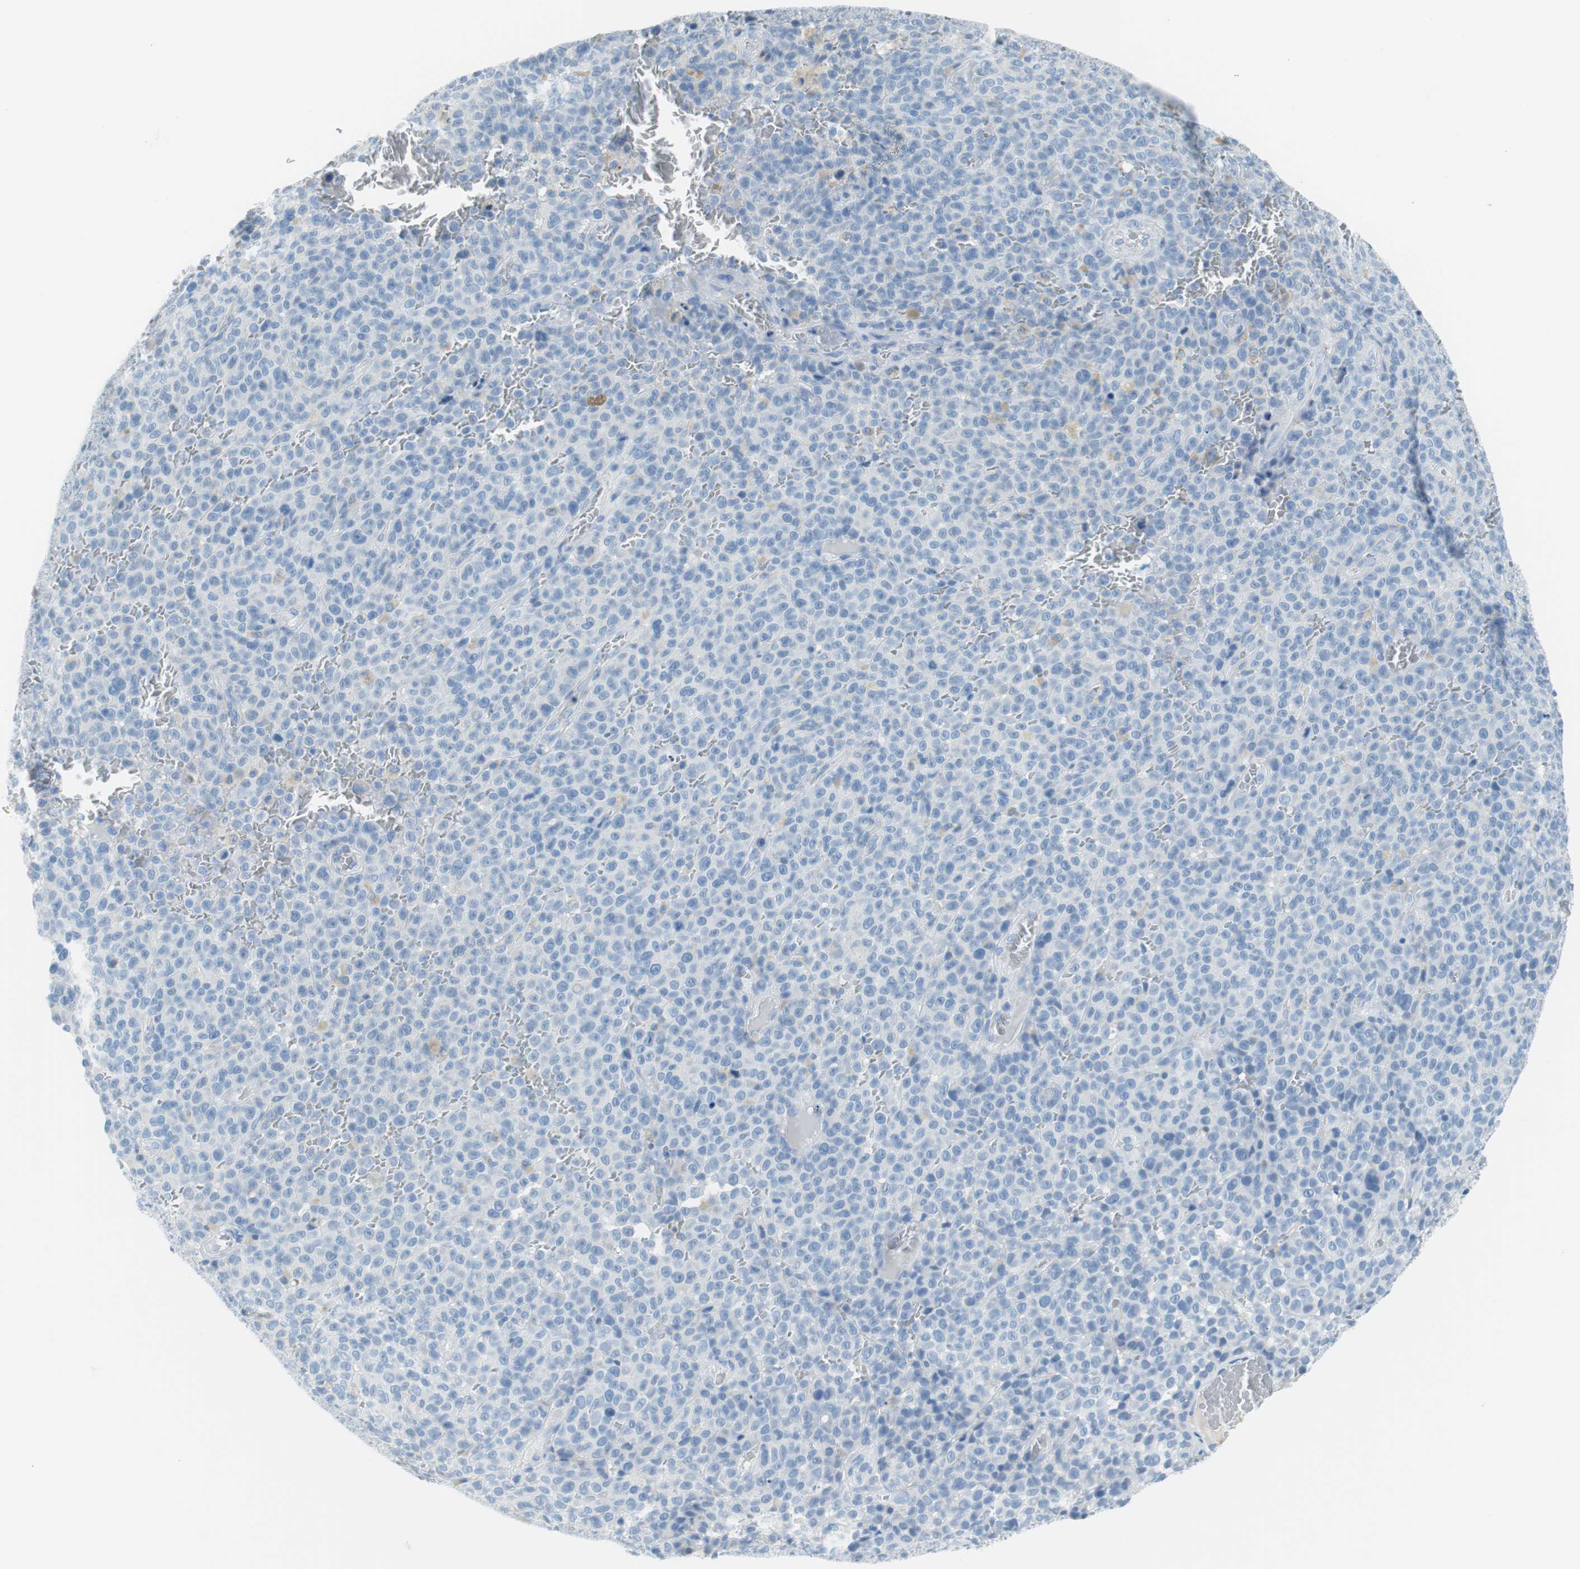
{"staining": {"intensity": "negative", "quantity": "none", "location": "none"}, "tissue": "melanoma", "cell_type": "Tumor cells", "image_type": "cancer", "snomed": [{"axis": "morphology", "description": "Malignant melanoma, NOS"}, {"axis": "topography", "description": "Skin"}], "caption": "High power microscopy micrograph of an IHC photomicrograph of malignant melanoma, revealing no significant positivity in tumor cells.", "gene": "MYH1", "patient": {"sex": "female", "age": 82}}